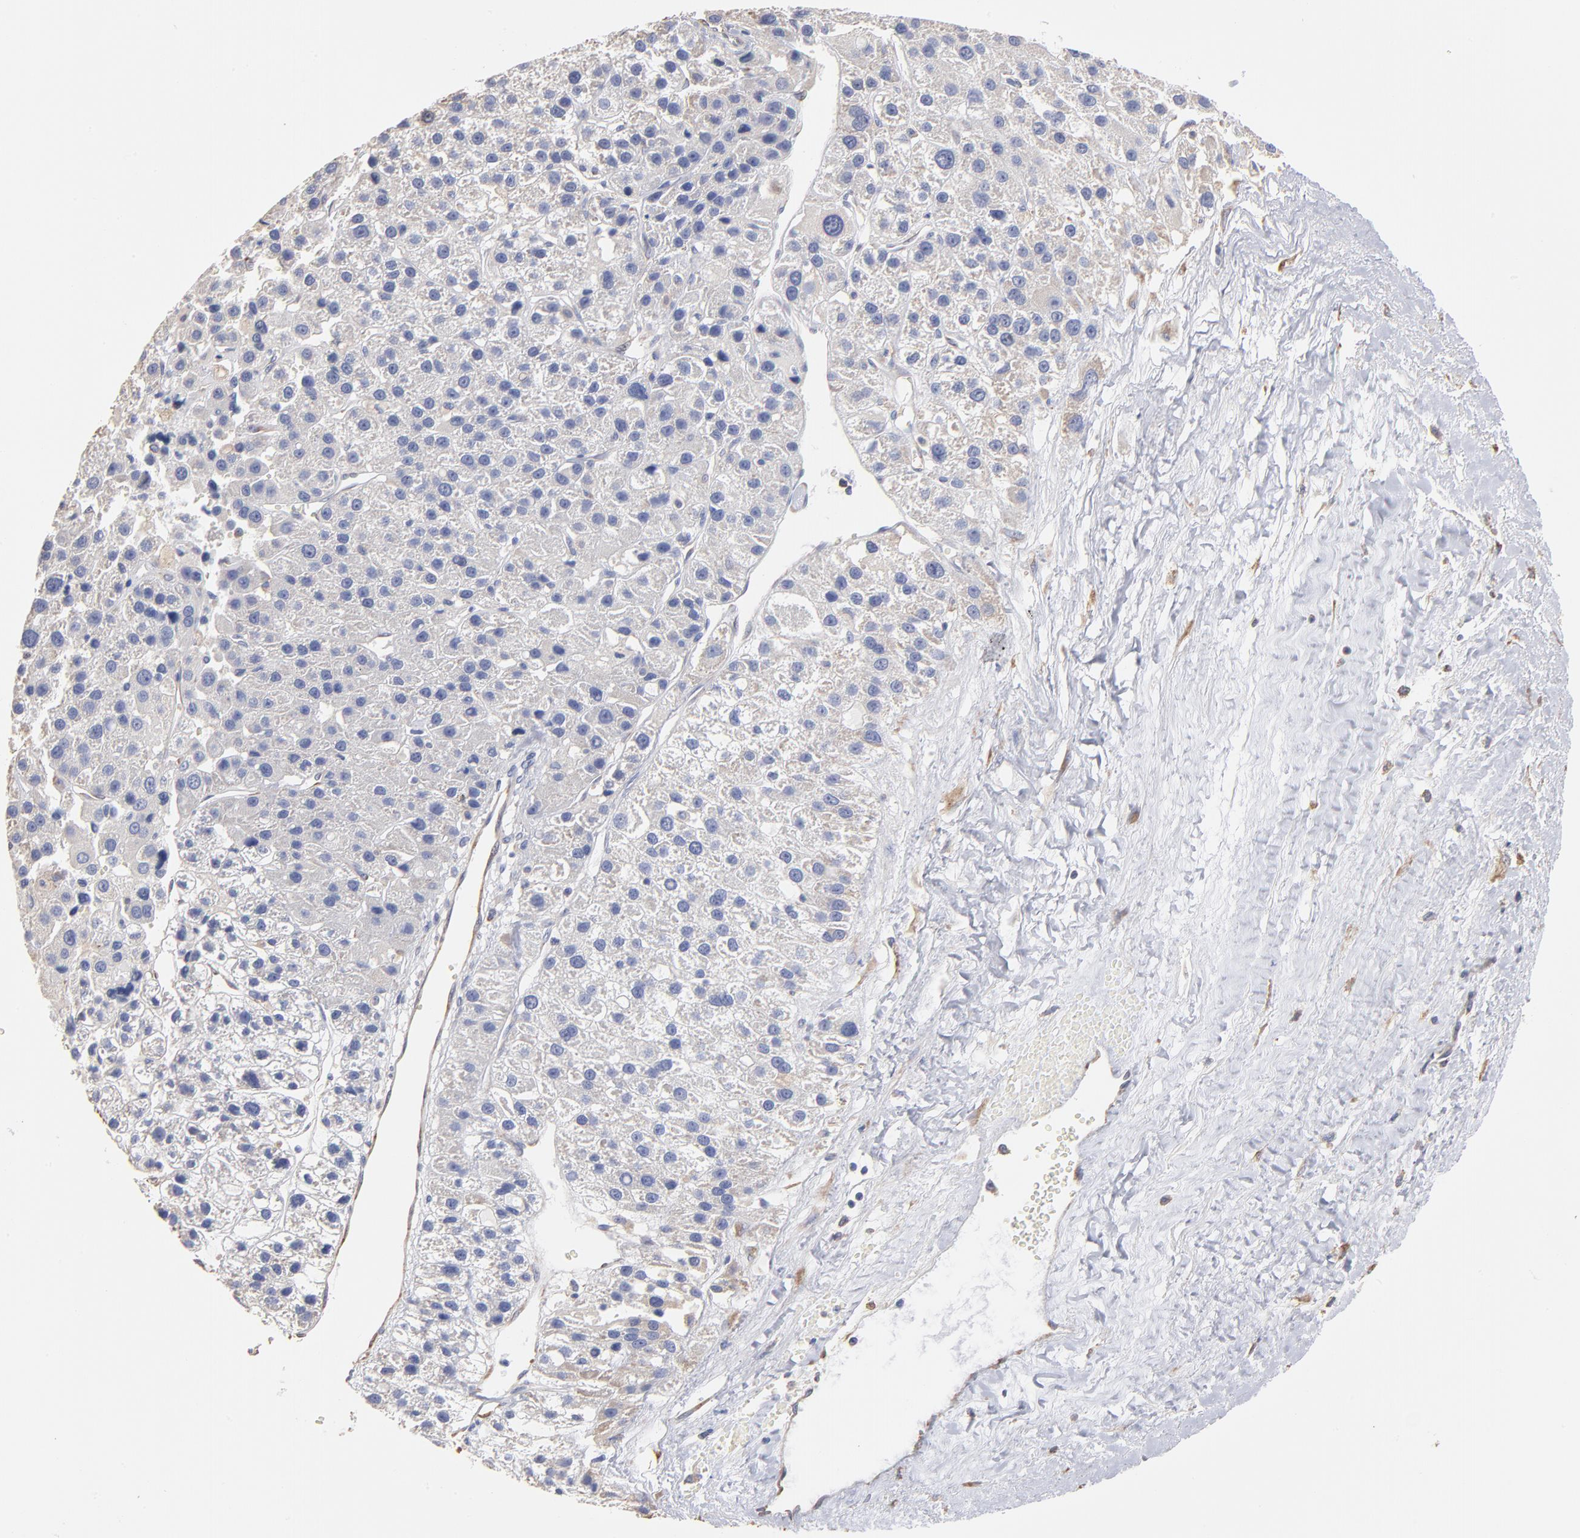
{"staining": {"intensity": "negative", "quantity": "none", "location": "none"}, "tissue": "liver cancer", "cell_type": "Tumor cells", "image_type": "cancer", "snomed": [{"axis": "morphology", "description": "Carcinoma, Hepatocellular, NOS"}, {"axis": "topography", "description": "Liver"}], "caption": "DAB immunohistochemical staining of human liver hepatocellular carcinoma demonstrates no significant positivity in tumor cells.", "gene": "RPL9", "patient": {"sex": "female", "age": 85}}